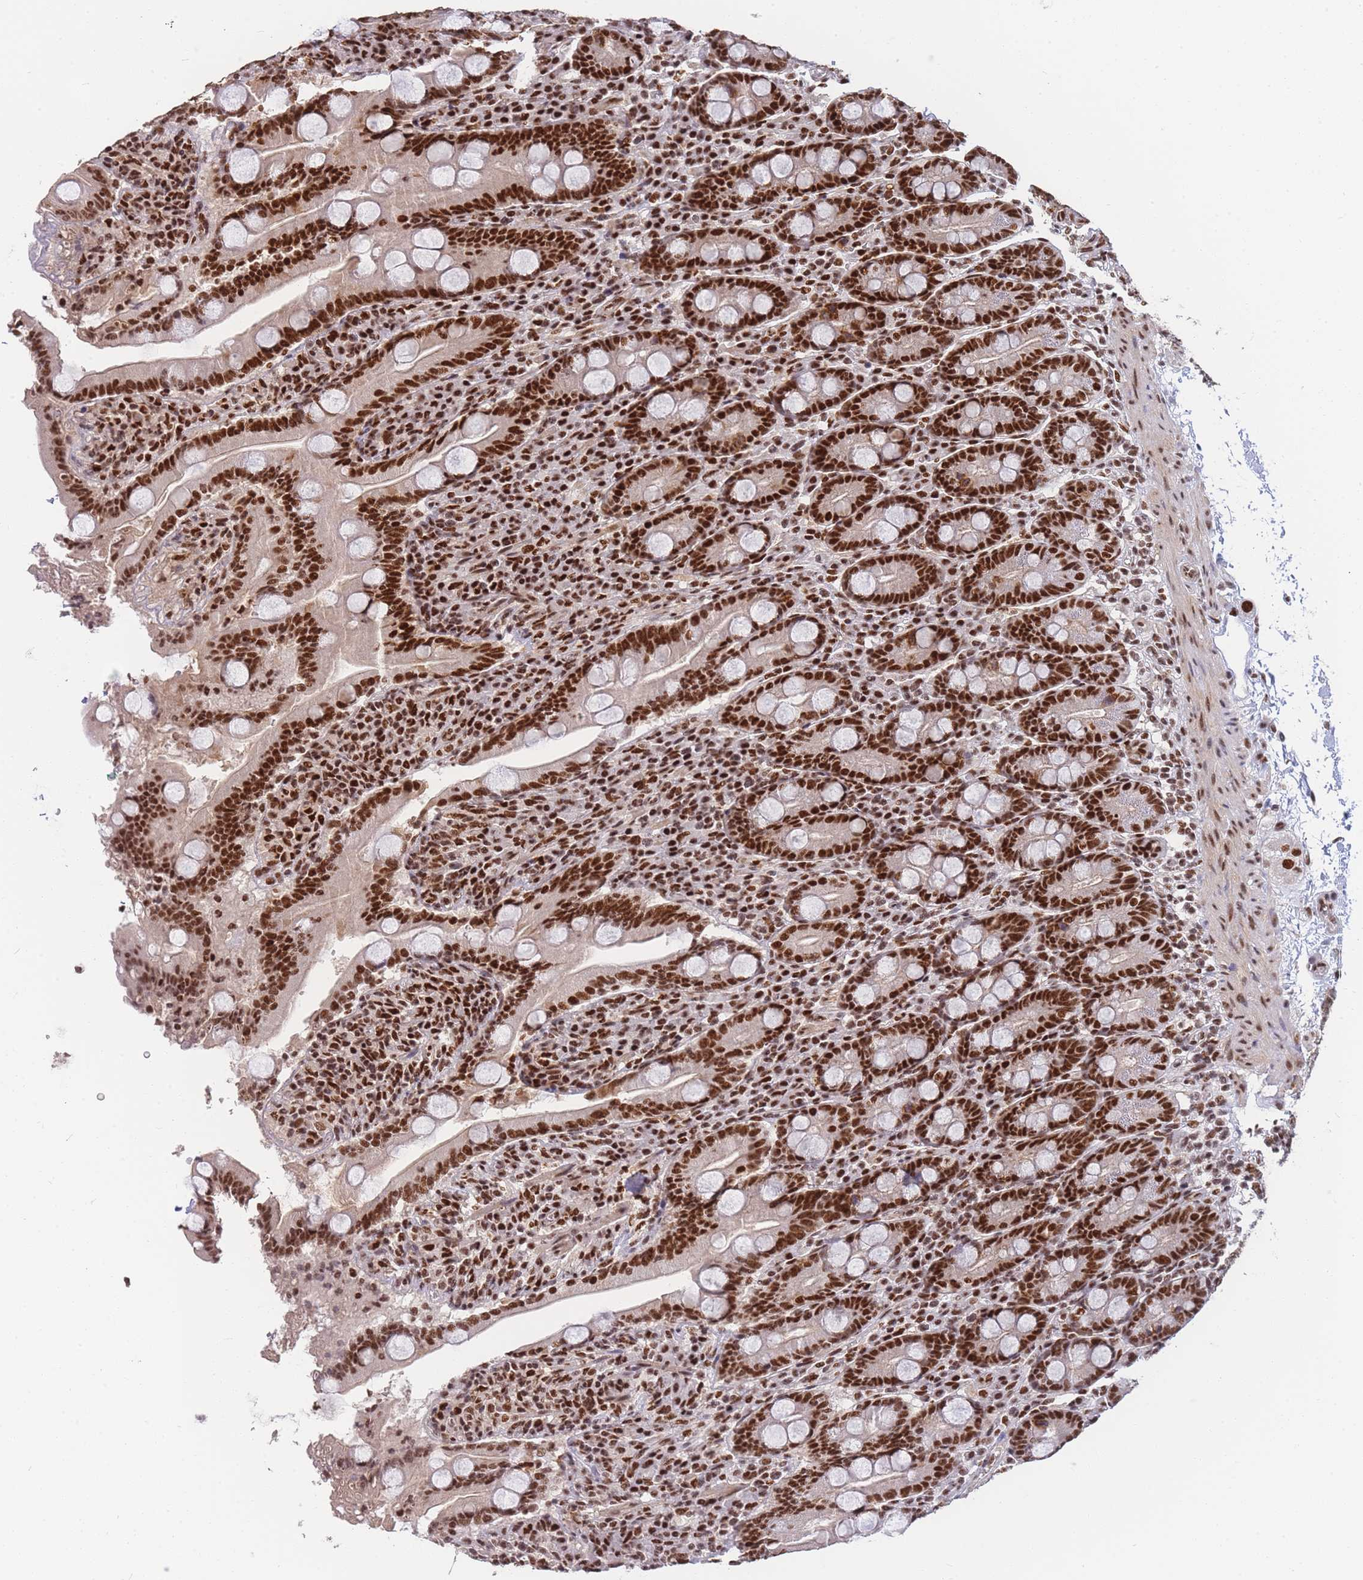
{"staining": {"intensity": "strong", "quantity": ">75%", "location": "nuclear"}, "tissue": "duodenum", "cell_type": "Glandular cells", "image_type": "normal", "snomed": [{"axis": "morphology", "description": "Normal tissue, NOS"}, {"axis": "topography", "description": "Duodenum"}], "caption": "A histopathology image of duodenum stained for a protein exhibits strong nuclear brown staining in glandular cells. The staining was performed using DAB (3,3'-diaminobenzidine) to visualize the protein expression in brown, while the nuclei were stained in blue with hematoxylin (Magnification: 20x).", "gene": "PRKDC", "patient": {"sex": "male", "age": 35}}